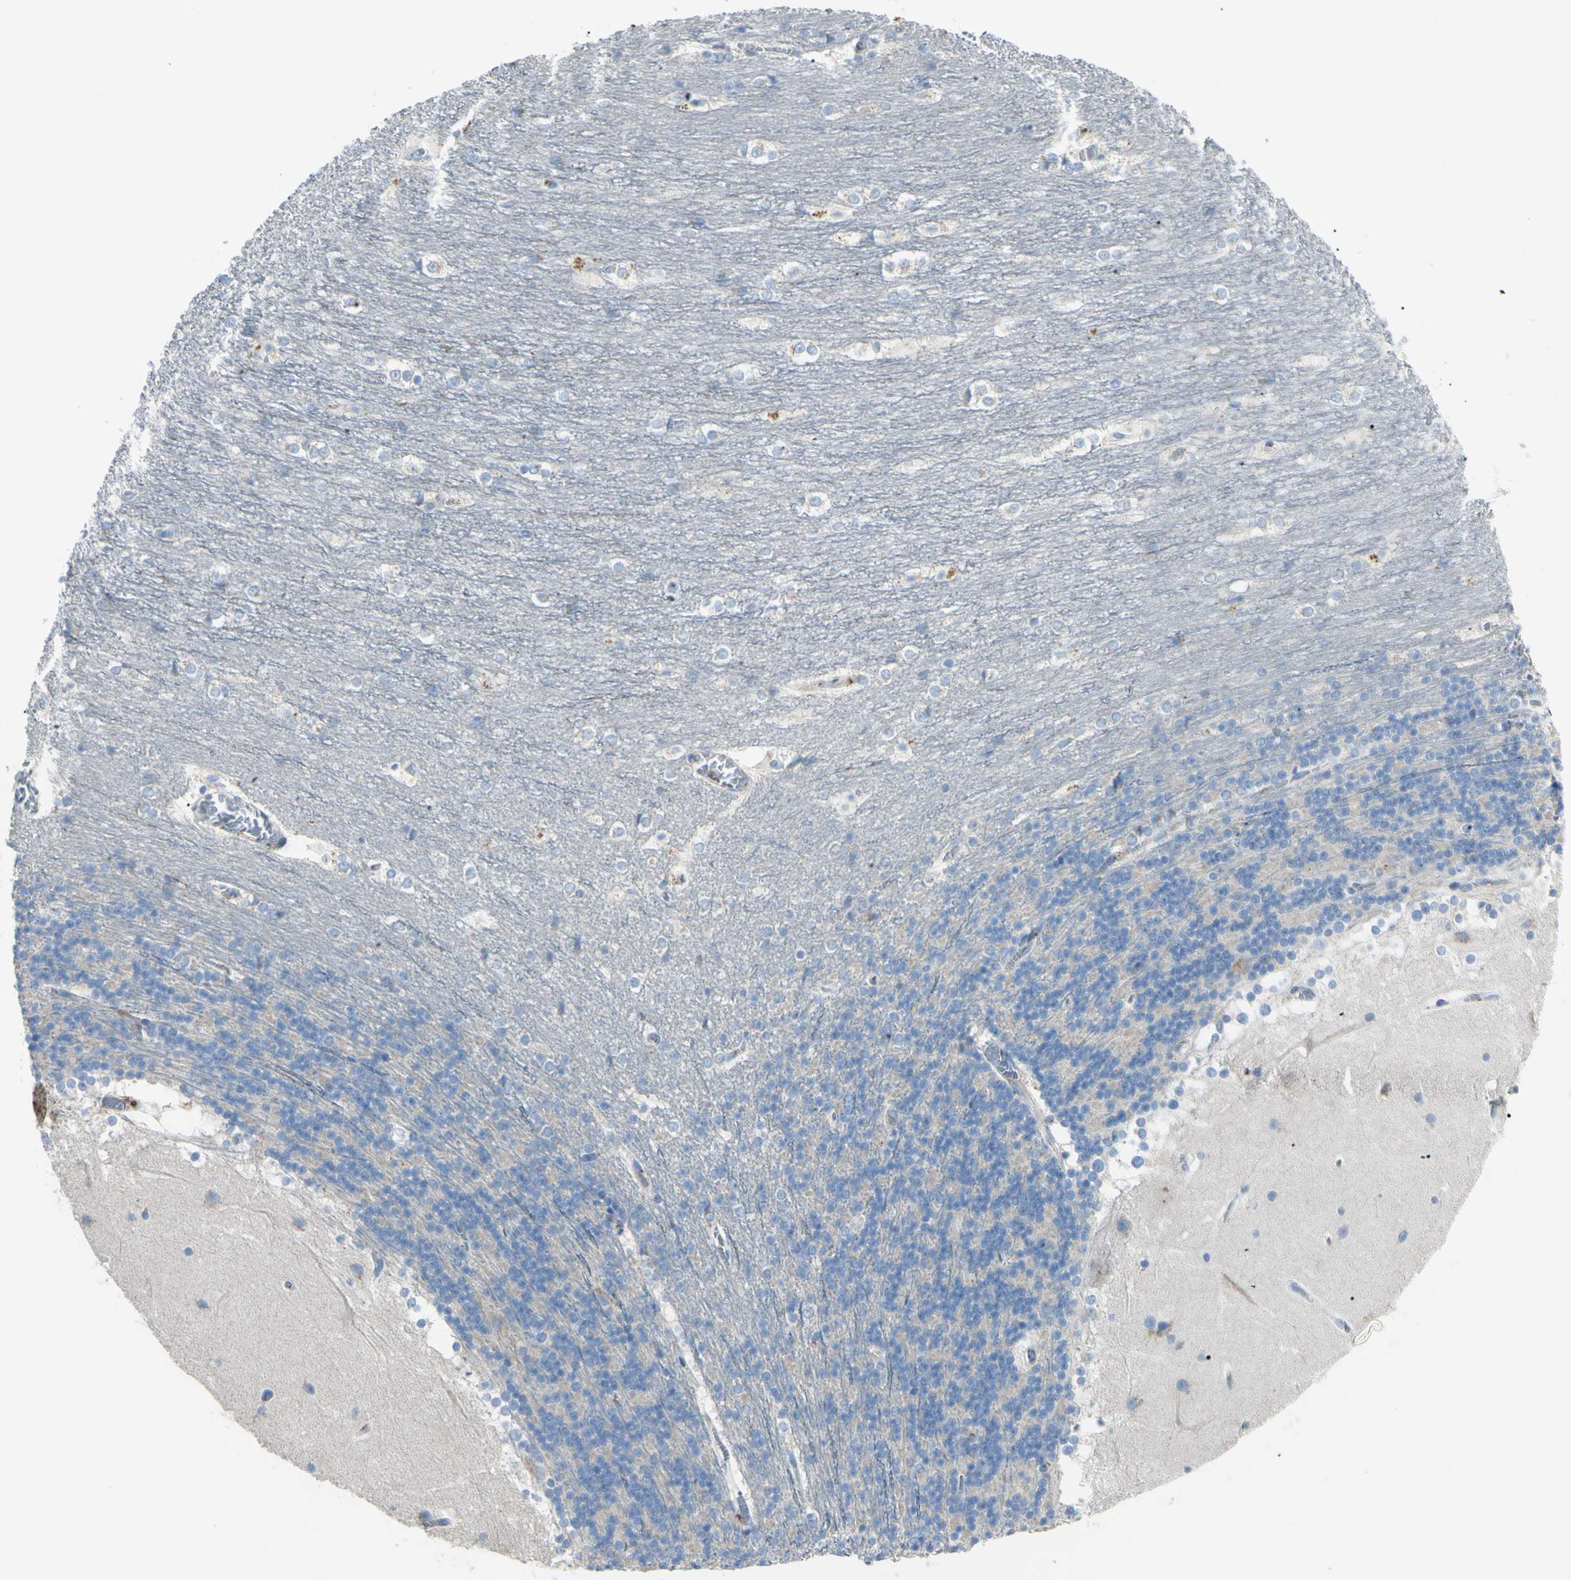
{"staining": {"intensity": "negative", "quantity": "none", "location": "none"}, "tissue": "cerebellum", "cell_type": "Cells in granular layer", "image_type": "normal", "snomed": [{"axis": "morphology", "description": "Normal tissue, NOS"}, {"axis": "topography", "description": "Cerebellum"}], "caption": "DAB immunohistochemical staining of unremarkable cerebellum shows no significant positivity in cells in granular layer.", "gene": "B4GALT3", "patient": {"sex": "female", "age": 19}}